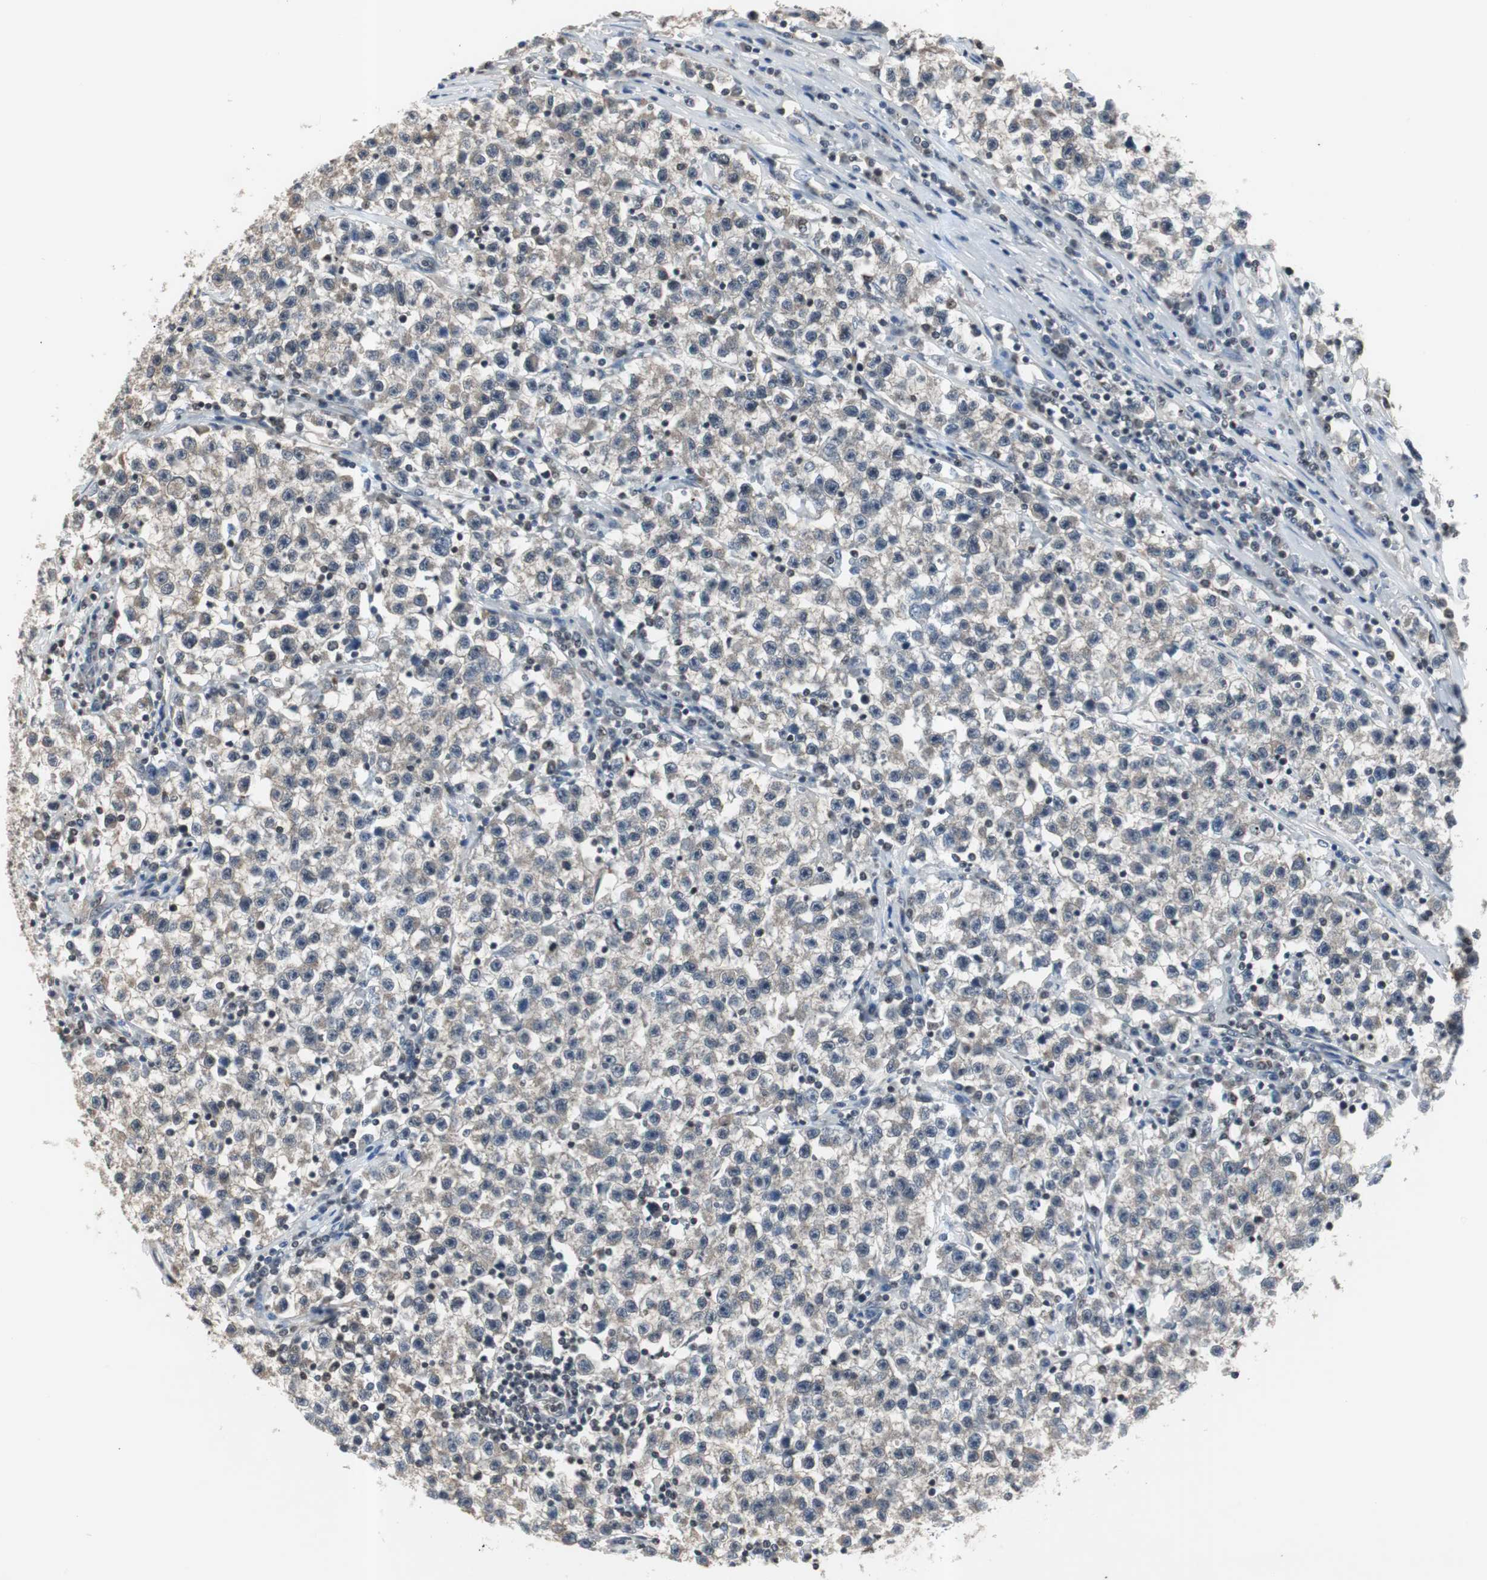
{"staining": {"intensity": "negative", "quantity": "none", "location": "none"}, "tissue": "testis cancer", "cell_type": "Tumor cells", "image_type": "cancer", "snomed": [{"axis": "morphology", "description": "Seminoma, NOS"}, {"axis": "topography", "description": "Testis"}], "caption": "Immunohistochemistry (IHC) photomicrograph of neoplastic tissue: human testis cancer stained with DAB (3,3'-diaminobenzidine) shows no significant protein staining in tumor cells.", "gene": "SMAD1", "patient": {"sex": "male", "age": 22}}